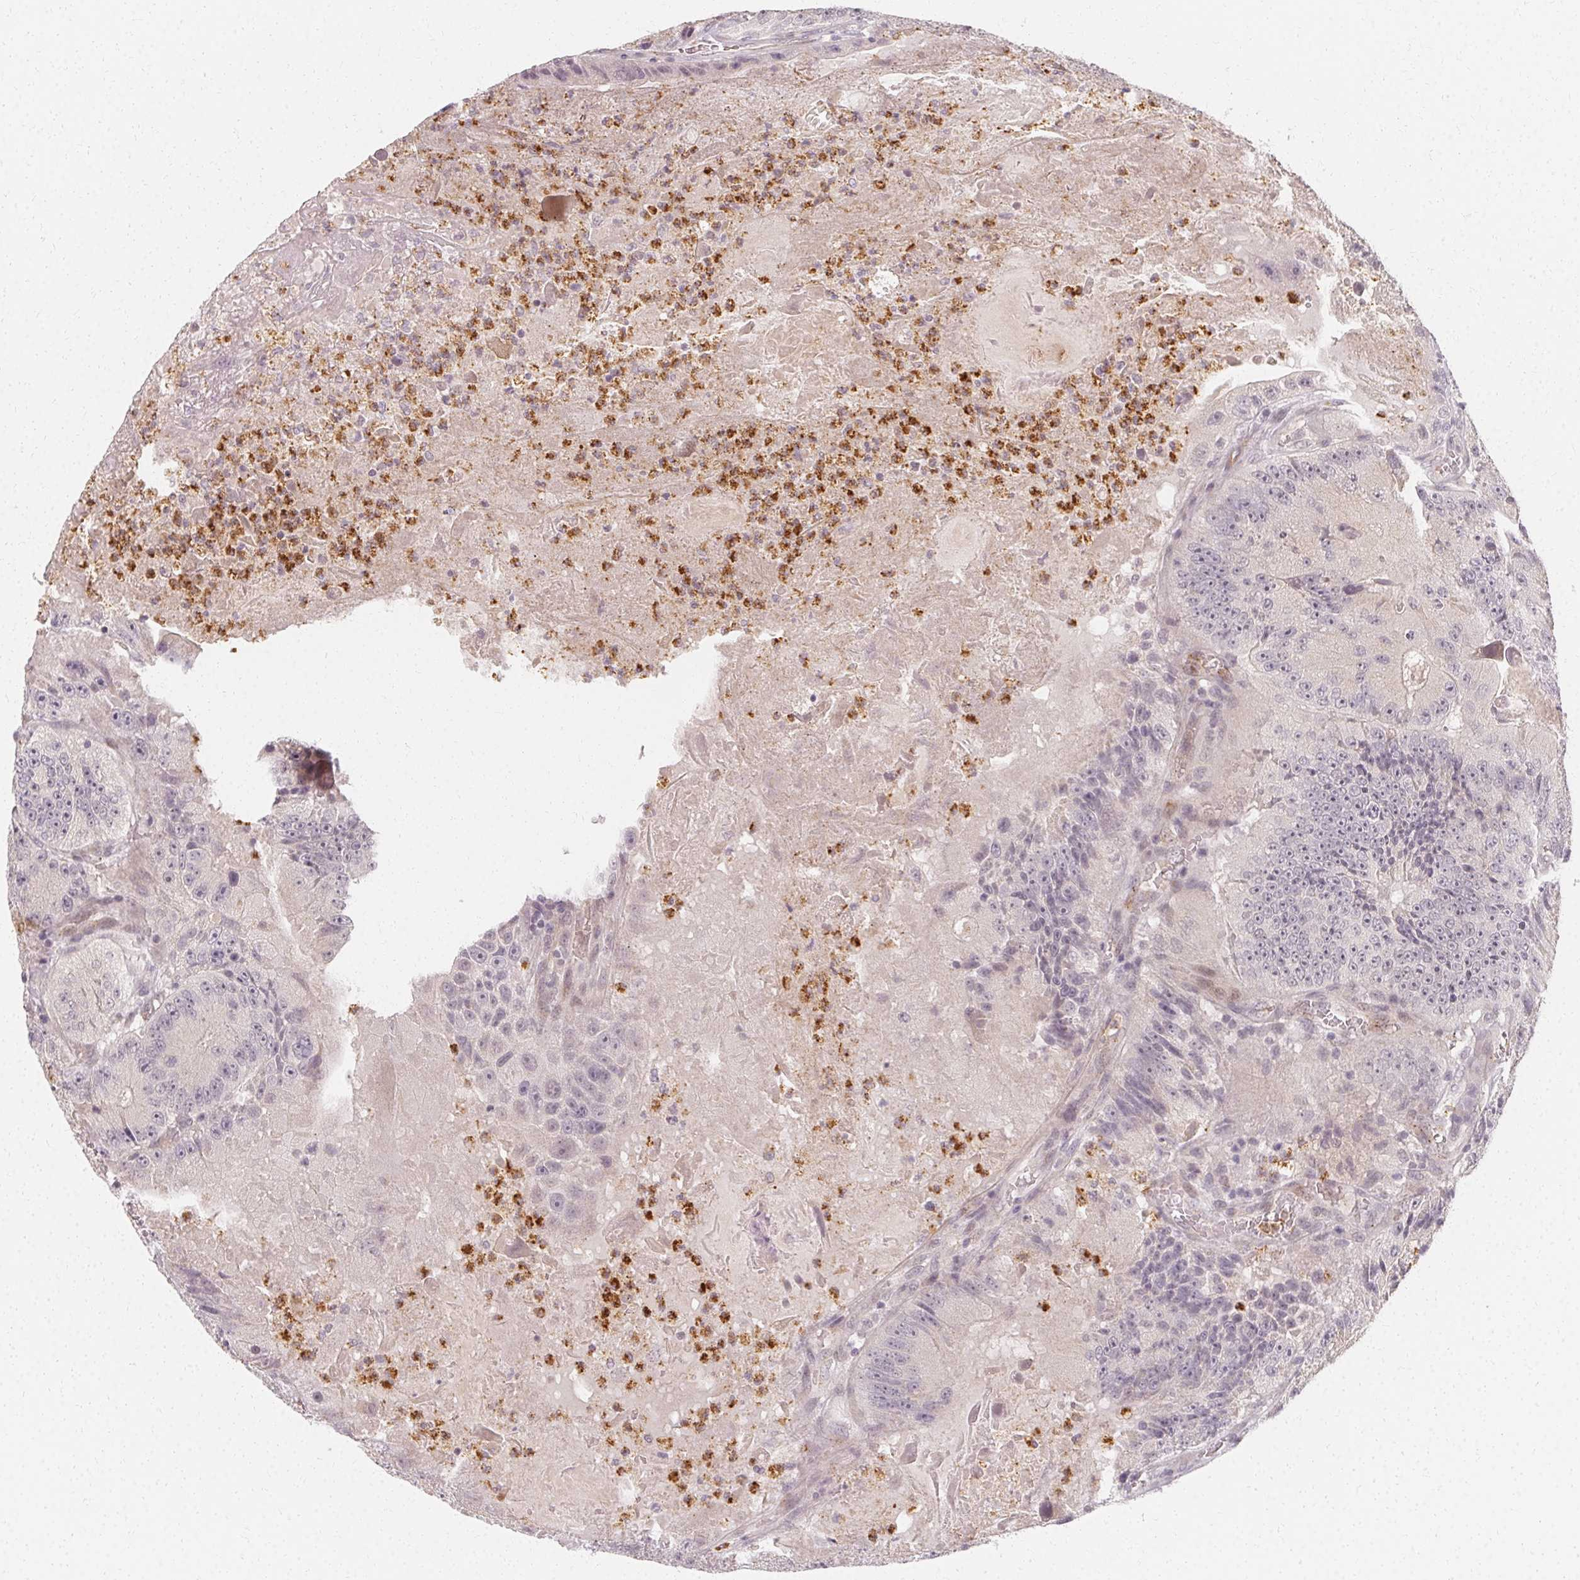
{"staining": {"intensity": "negative", "quantity": "none", "location": "none"}, "tissue": "colorectal cancer", "cell_type": "Tumor cells", "image_type": "cancer", "snomed": [{"axis": "morphology", "description": "Adenocarcinoma, NOS"}, {"axis": "topography", "description": "Colon"}], "caption": "Immunohistochemistry of adenocarcinoma (colorectal) displays no staining in tumor cells. (Brightfield microscopy of DAB IHC at high magnification).", "gene": "CLCNKB", "patient": {"sex": "female", "age": 86}}